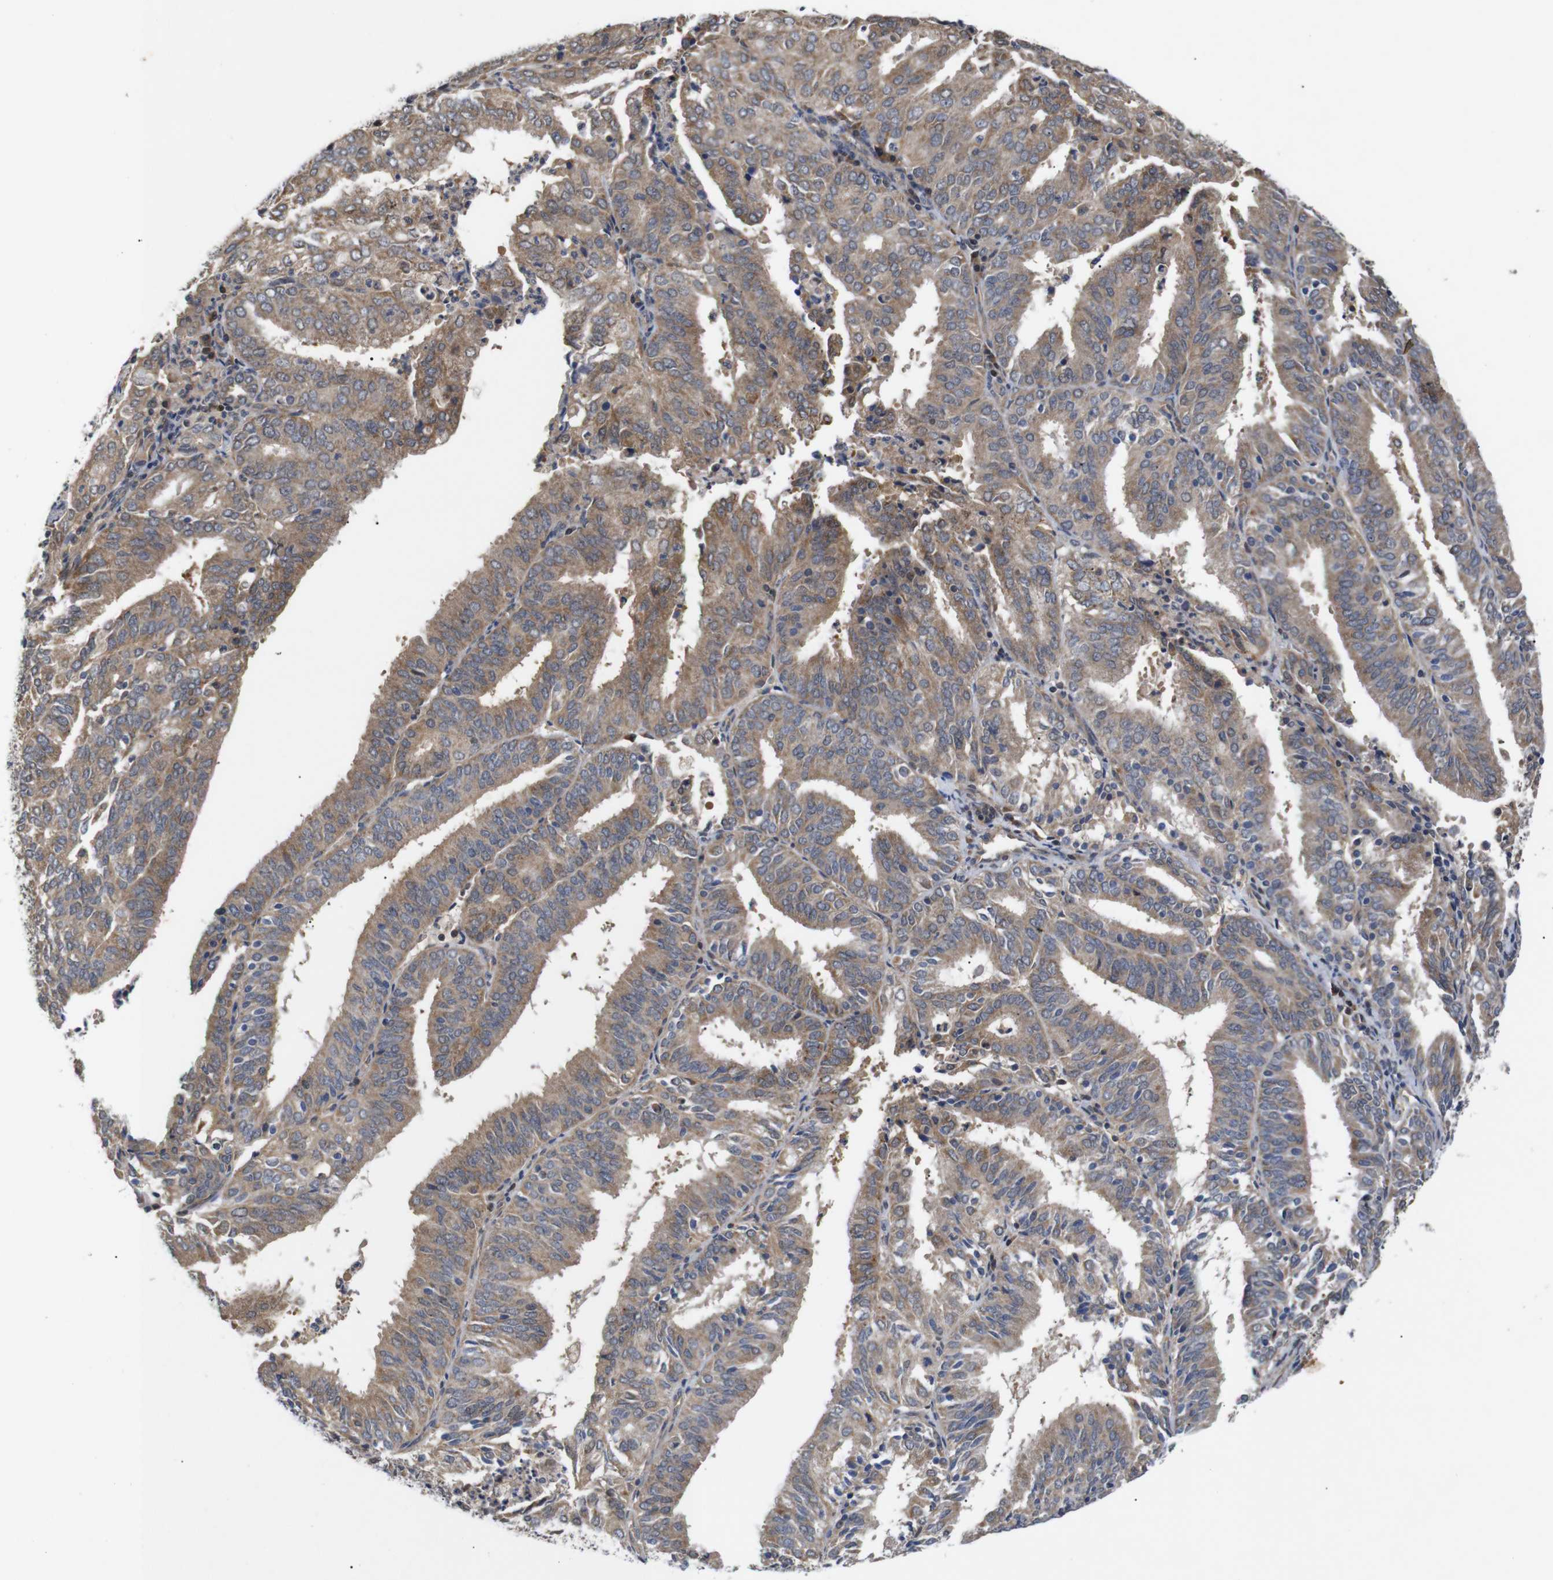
{"staining": {"intensity": "moderate", "quantity": ">75%", "location": "cytoplasmic/membranous"}, "tissue": "endometrial cancer", "cell_type": "Tumor cells", "image_type": "cancer", "snomed": [{"axis": "morphology", "description": "Adenocarcinoma, NOS"}, {"axis": "topography", "description": "Uterus"}], "caption": "Immunohistochemistry (IHC) of human adenocarcinoma (endometrial) reveals medium levels of moderate cytoplasmic/membranous expression in about >75% of tumor cells.", "gene": "RIPK1", "patient": {"sex": "female", "age": 60}}